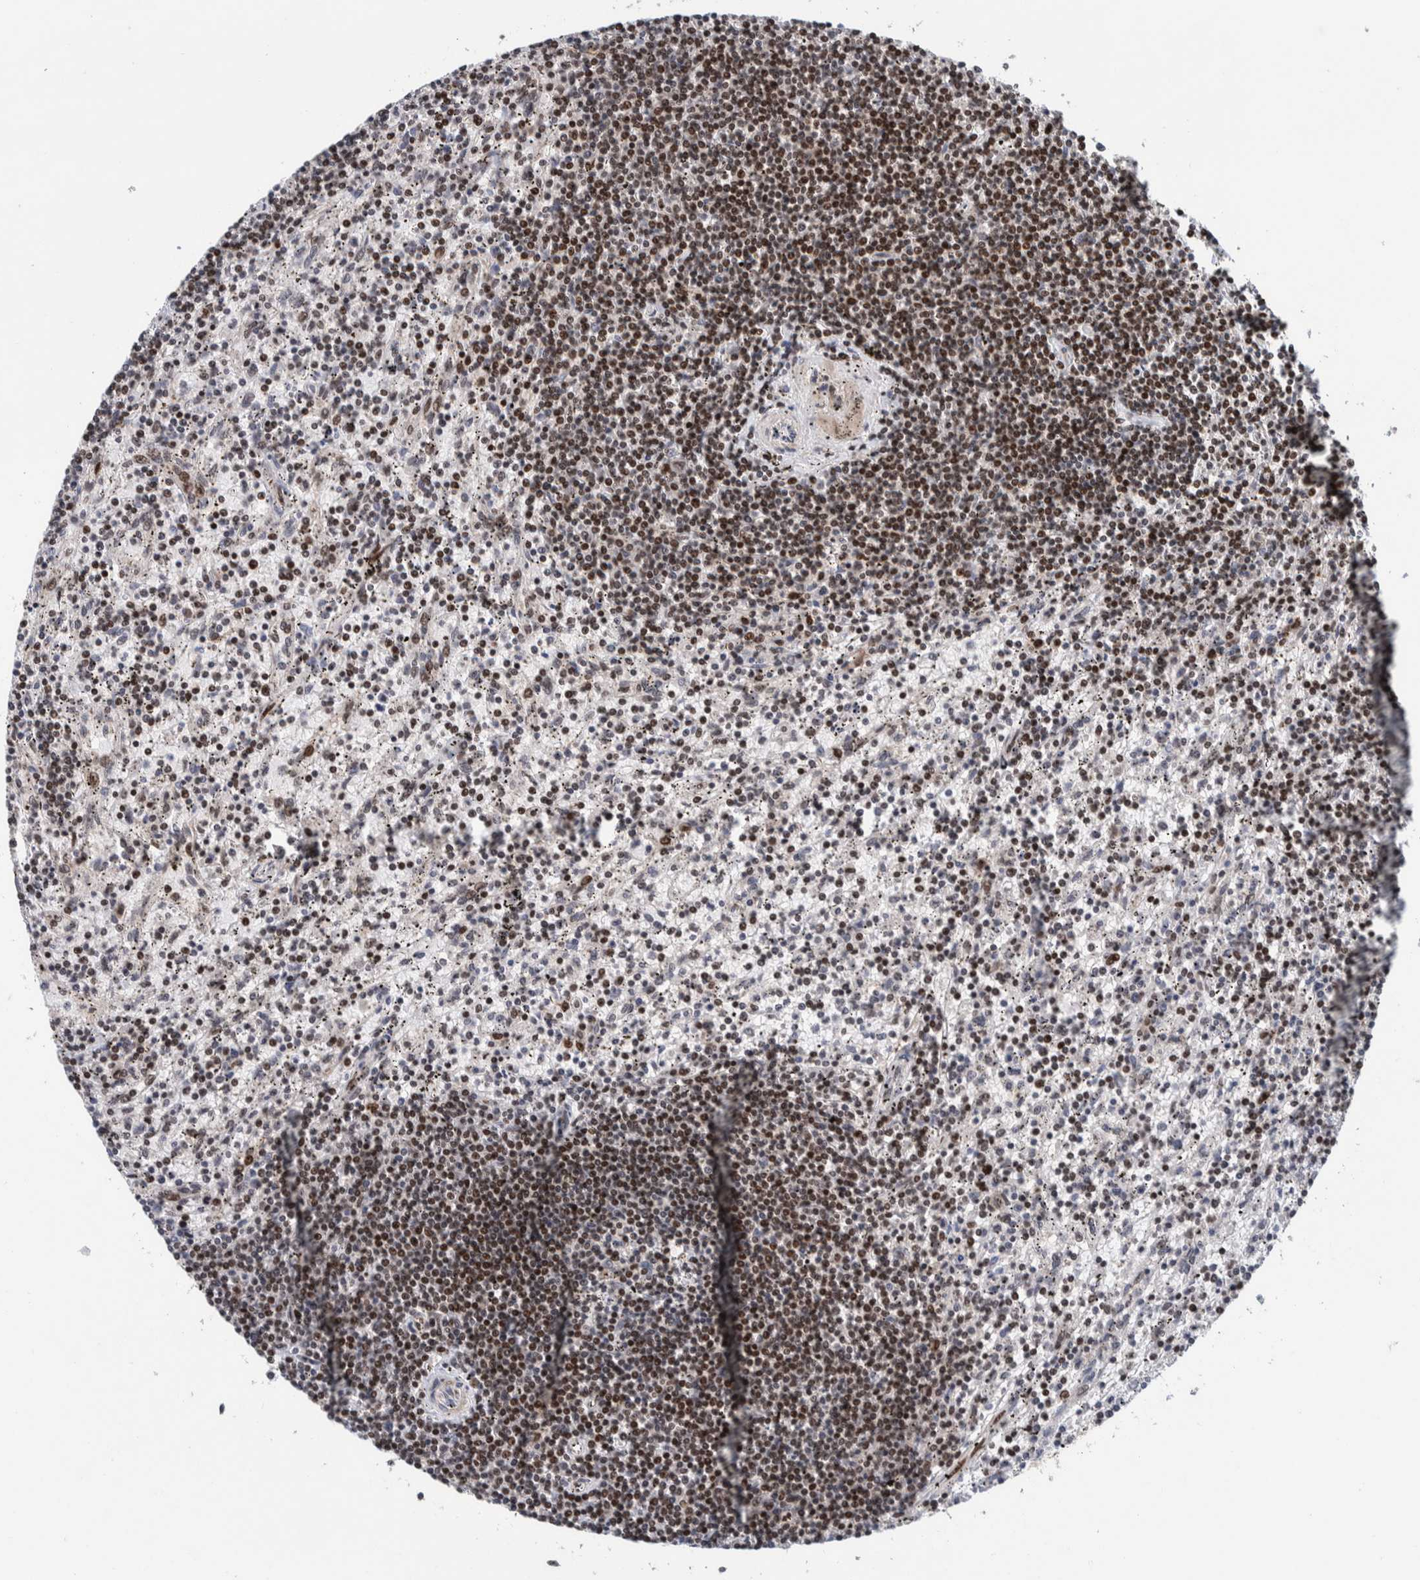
{"staining": {"intensity": "strong", "quantity": "25%-75%", "location": "nuclear"}, "tissue": "lymphoma", "cell_type": "Tumor cells", "image_type": "cancer", "snomed": [{"axis": "morphology", "description": "Malignant lymphoma, non-Hodgkin's type, Low grade"}, {"axis": "topography", "description": "Spleen"}], "caption": "The micrograph demonstrates immunohistochemical staining of malignant lymphoma, non-Hodgkin's type (low-grade). There is strong nuclear staining is appreciated in about 25%-75% of tumor cells.", "gene": "CHD4", "patient": {"sex": "male", "age": 76}}